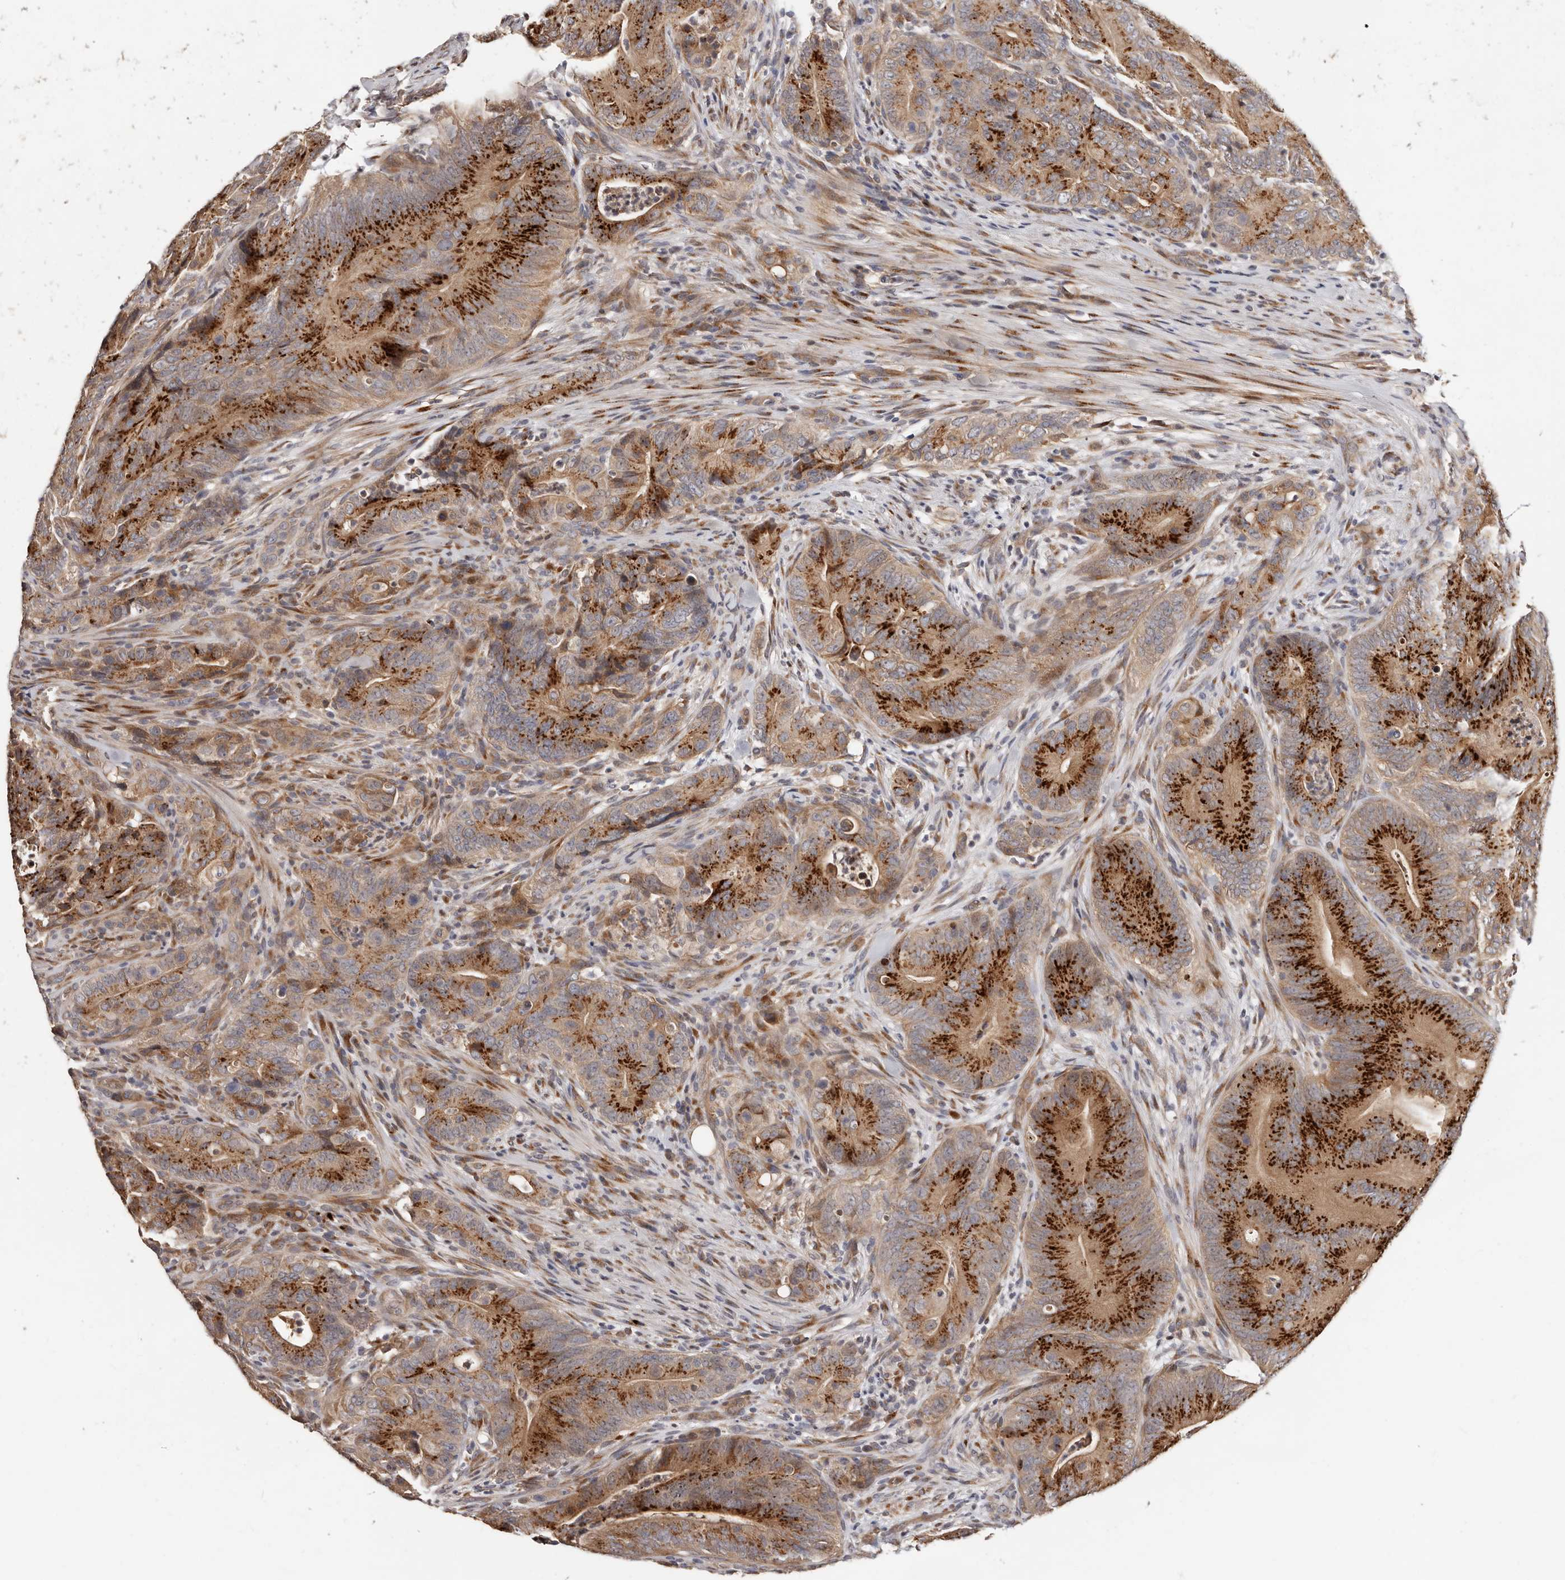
{"staining": {"intensity": "strong", "quantity": ">75%", "location": "cytoplasmic/membranous"}, "tissue": "colorectal cancer", "cell_type": "Tumor cells", "image_type": "cancer", "snomed": [{"axis": "morphology", "description": "Normal tissue, NOS"}, {"axis": "topography", "description": "Colon"}], "caption": "A high-resolution photomicrograph shows immunohistochemistry staining of colorectal cancer, which exhibits strong cytoplasmic/membranous positivity in about >75% of tumor cells. Ihc stains the protein of interest in brown and the nuclei are stained blue.", "gene": "DACT2", "patient": {"sex": "female", "age": 82}}